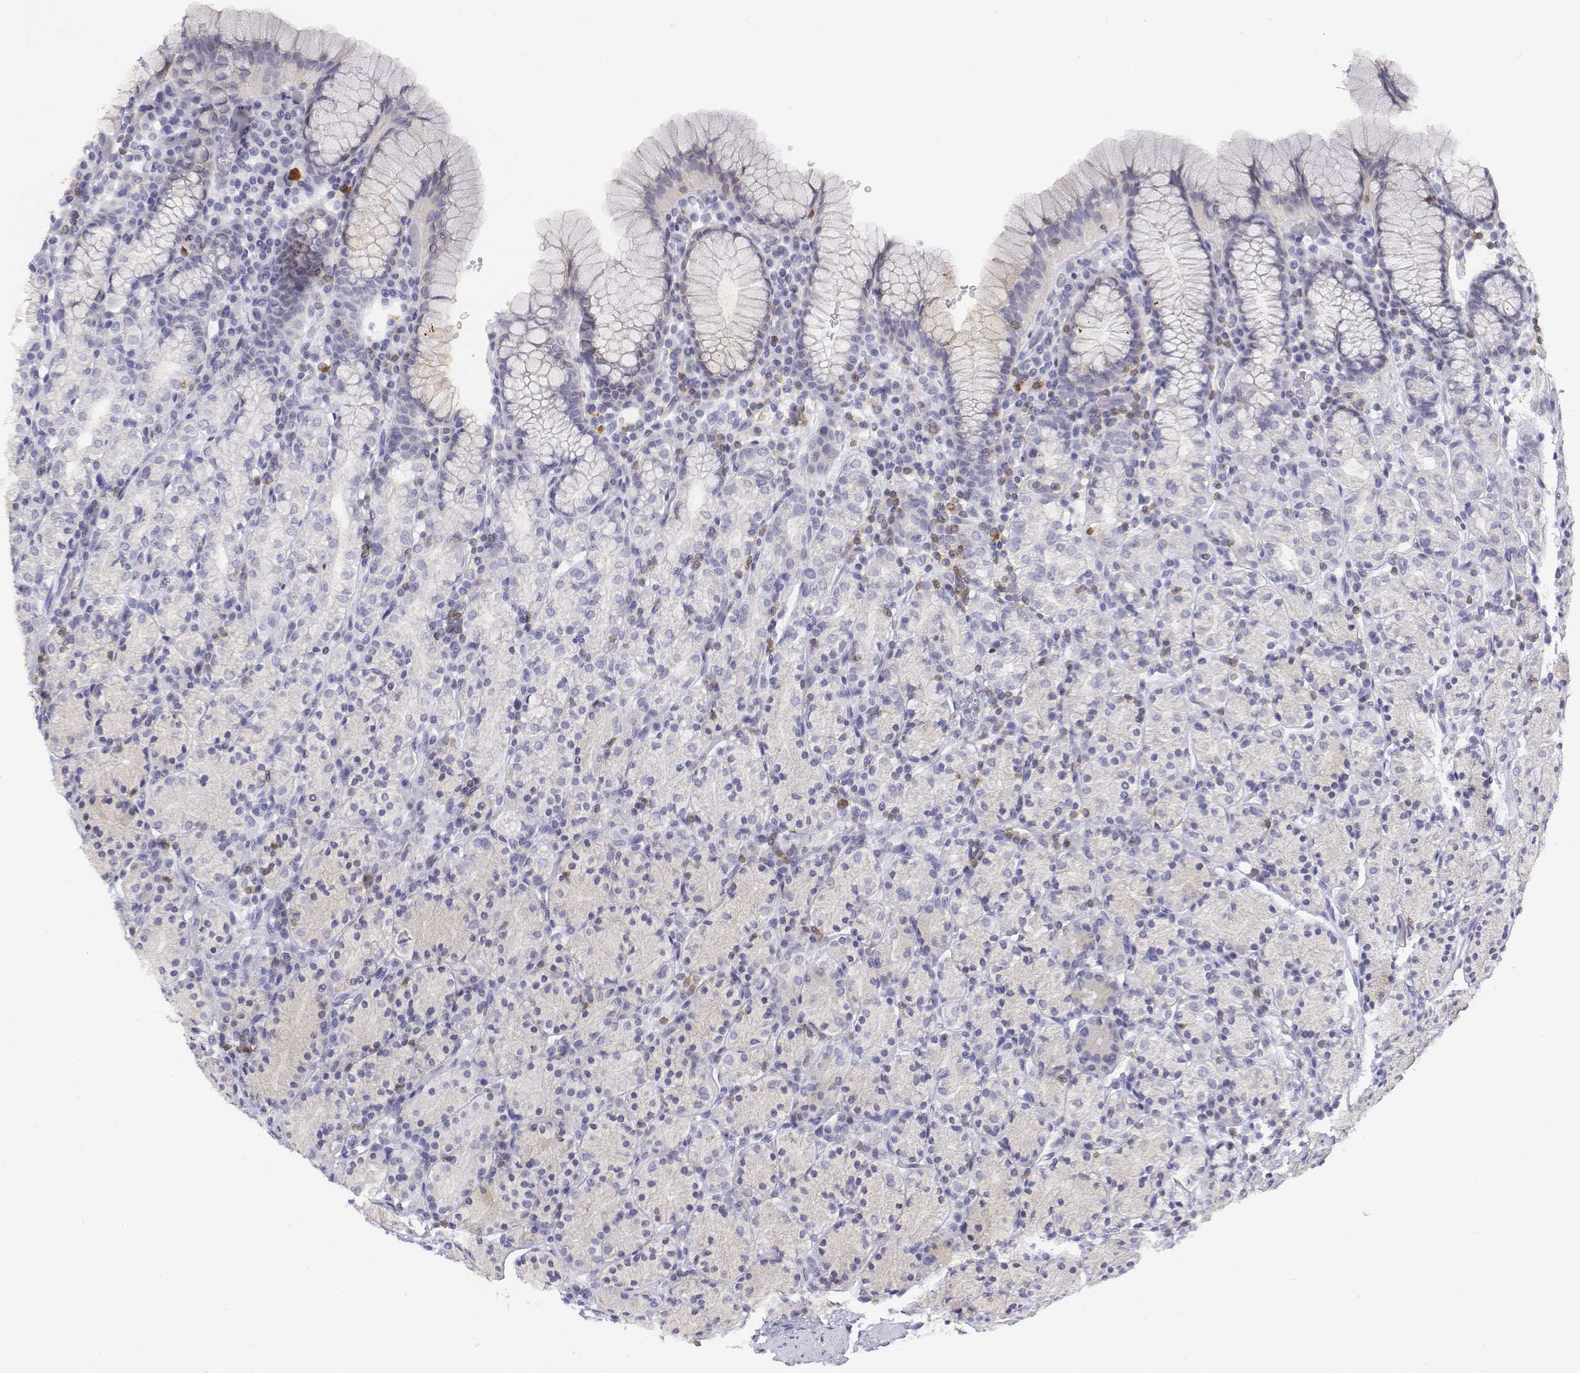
{"staining": {"intensity": "negative", "quantity": "none", "location": "none"}, "tissue": "stomach", "cell_type": "Glandular cells", "image_type": "normal", "snomed": [{"axis": "morphology", "description": "Normal tissue, NOS"}, {"axis": "topography", "description": "Stomach, upper"}, {"axis": "topography", "description": "Stomach"}], "caption": "An image of stomach stained for a protein demonstrates no brown staining in glandular cells. (DAB (3,3'-diaminobenzidine) IHC visualized using brightfield microscopy, high magnification).", "gene": "CD3E", "patient": {"sex": "male", "age": 62}}